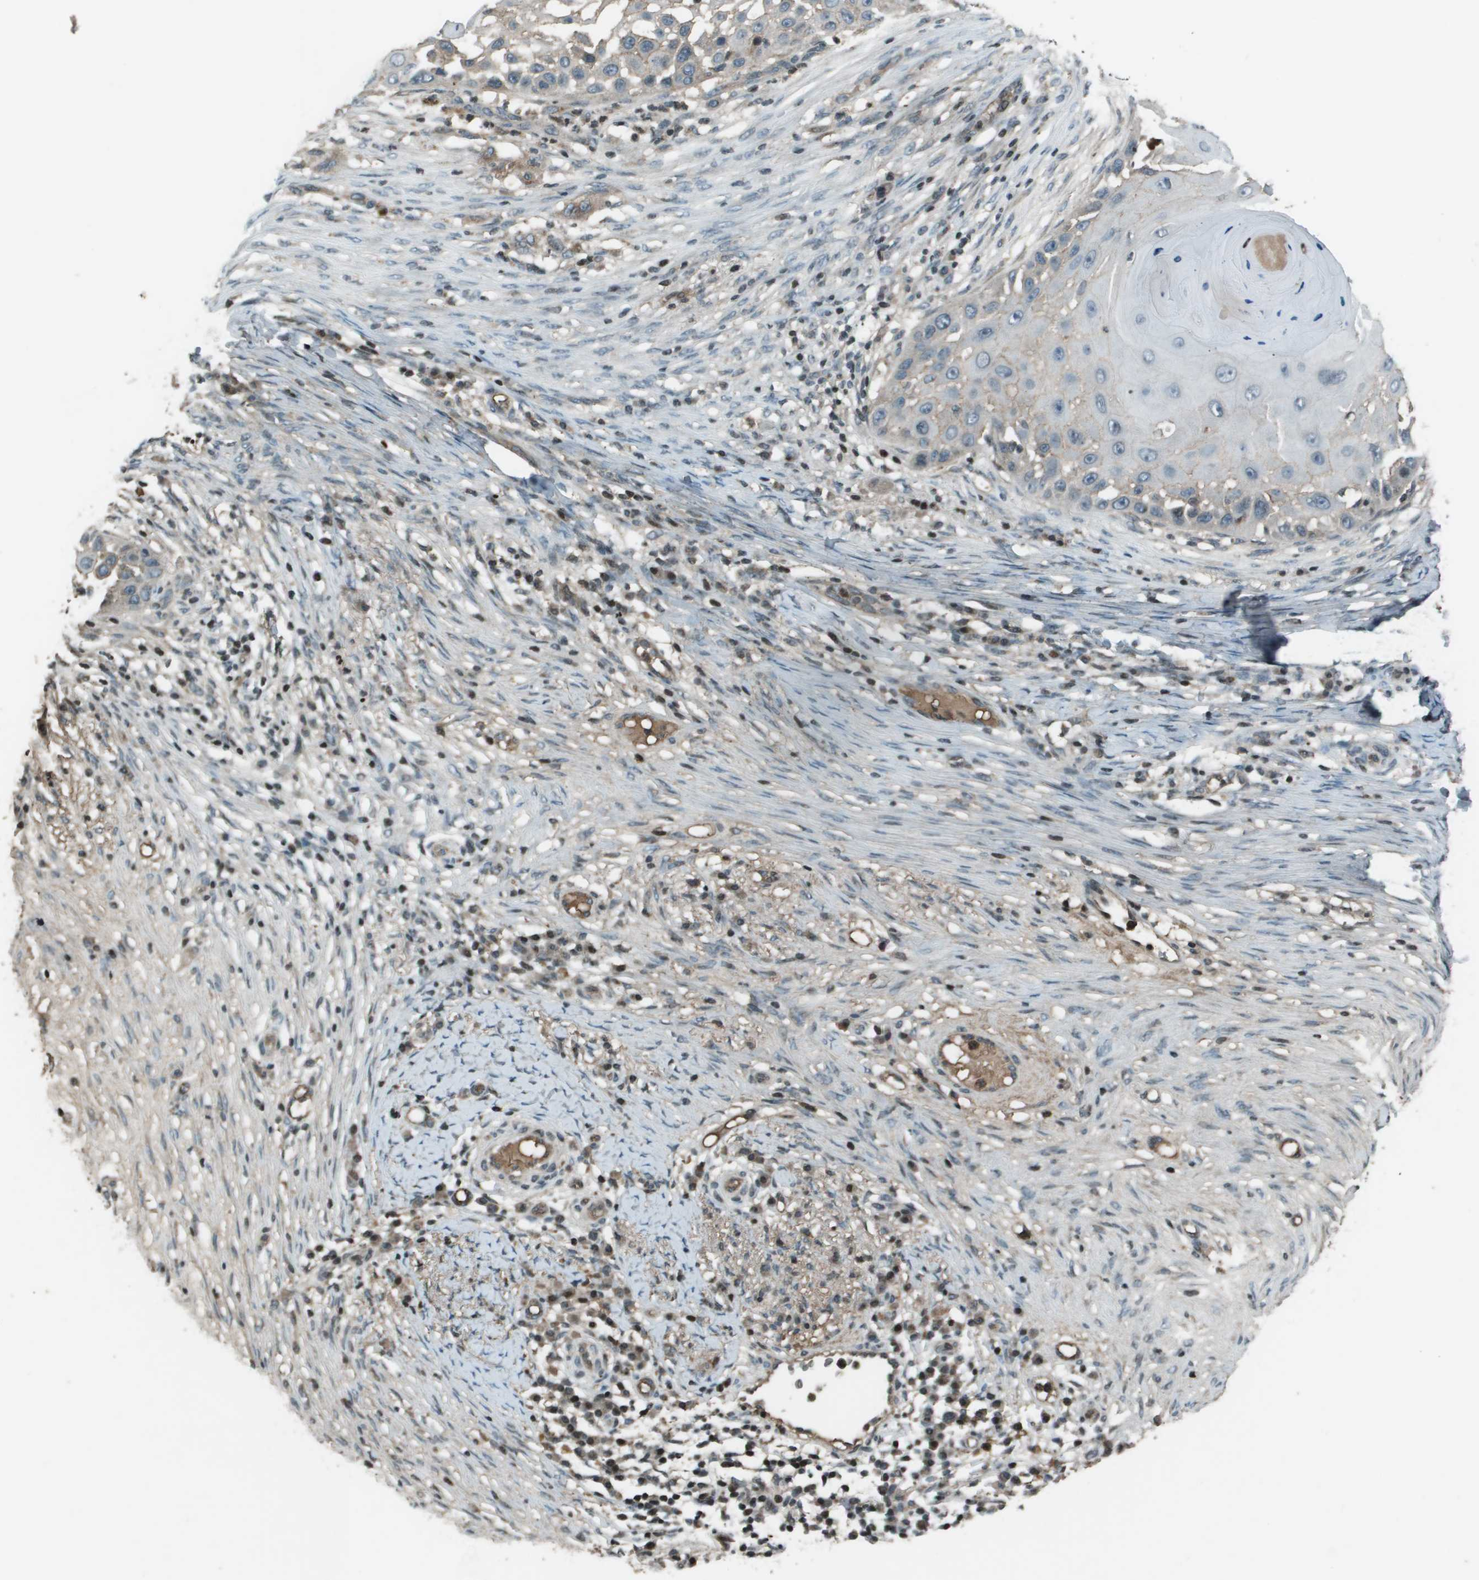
{"staining": {"intensity": "negative", "quantity": "none", "location": "none"}, "tissue": "skin cancer", "cell_type": "Tumor cells", "image_type": "cancer", "snomed": [{"axis": "morphology", "description": "Squamous cell carcinoma, NOS"}, {"axis": "topography", "description": "Skin"}], "caption": "Histopathology image shows no protein staining in tumor cells of squamous cell carcinoma (skin) tissue.", "gene": "CXCL12", "patient": {"sex": "female", "age": 44}}